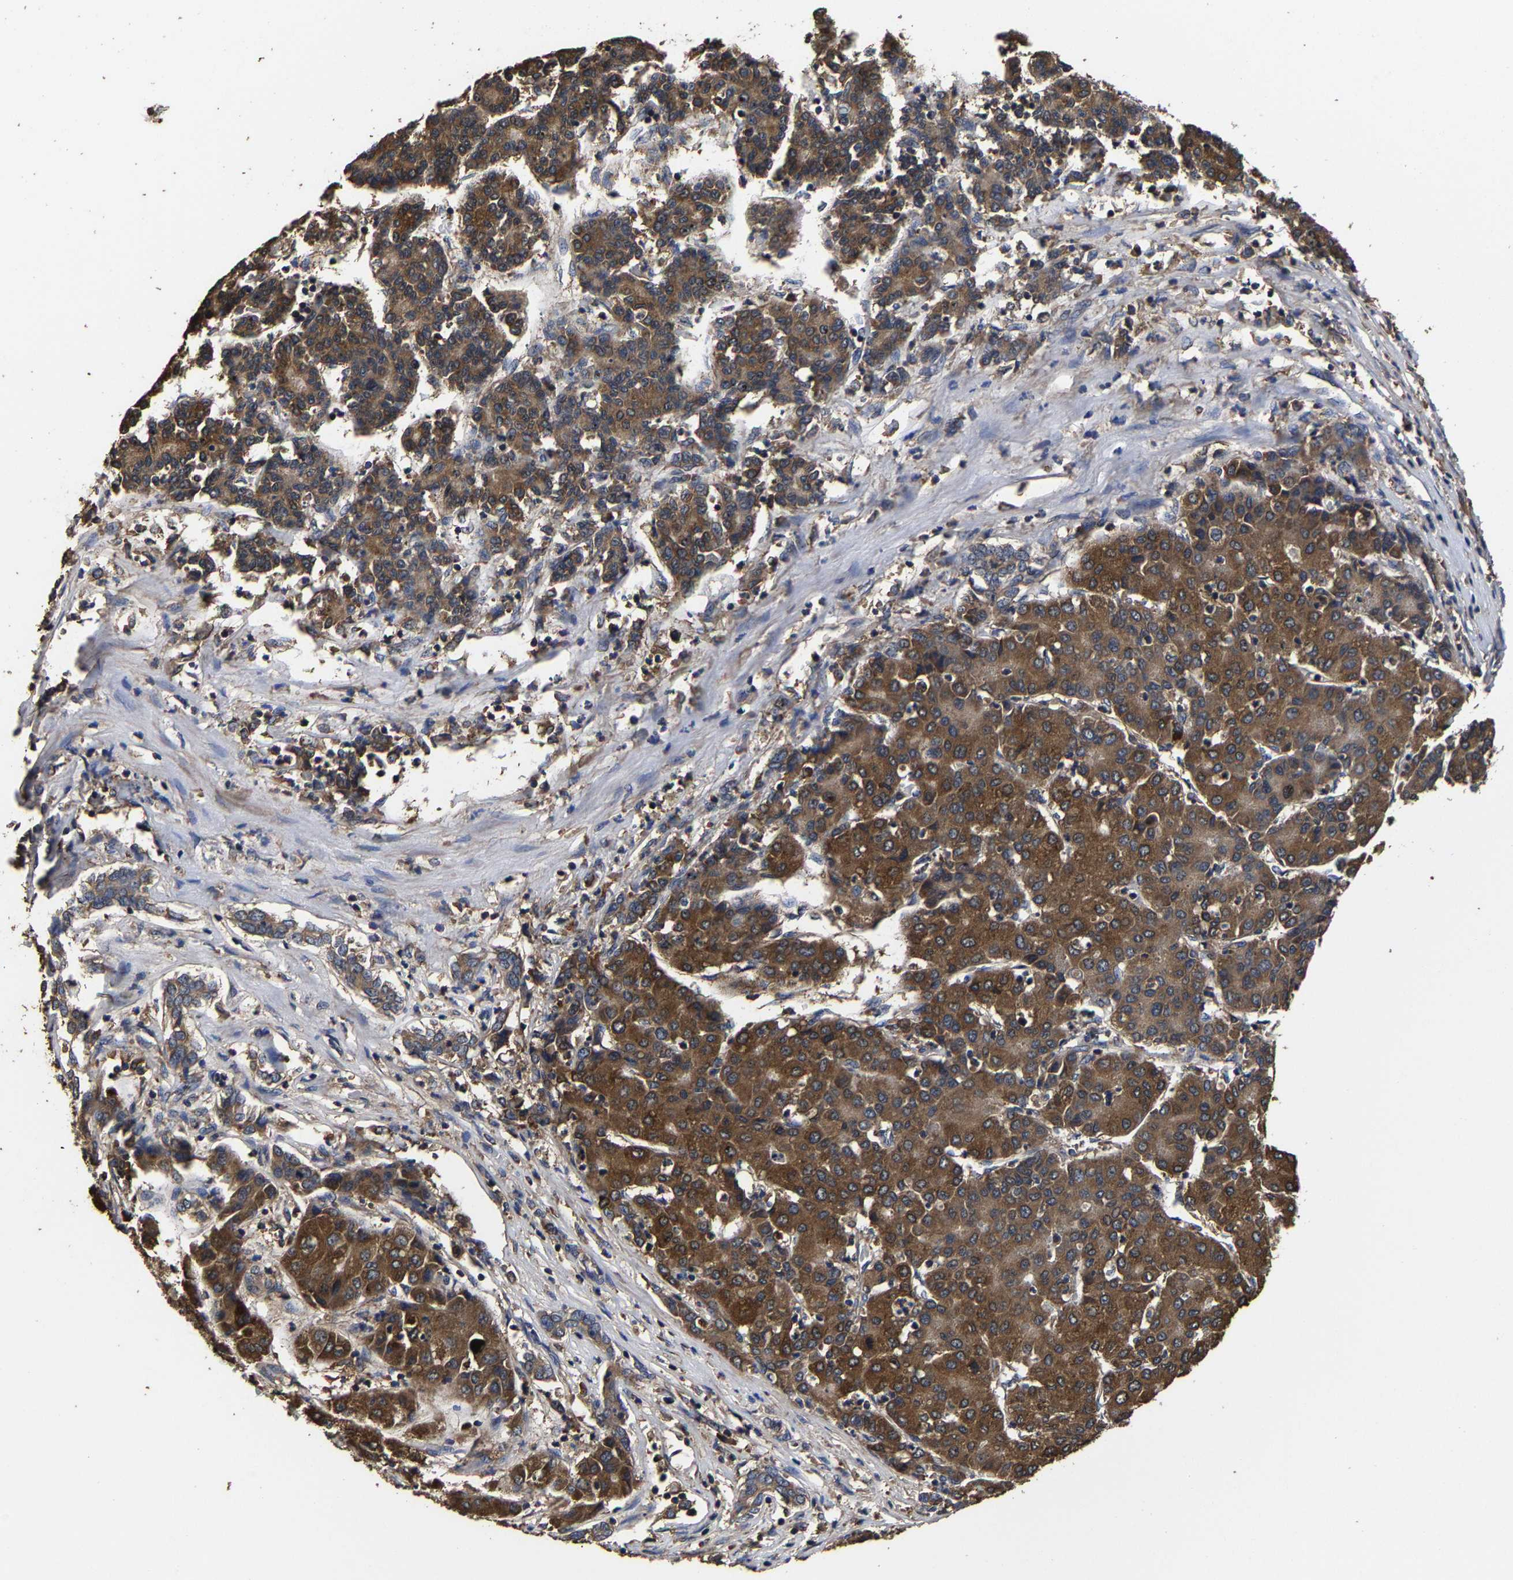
{"staining": {"intensity": "strong", "quantity": ">75%", "location": "cytoplasmic/membranous"}, "tissue": "liver cancer", "cell_type": "Tumor cells", "image_type": "cancer", "snomed": [{"axis": "morphology", "description": "Carcinoma, Hepatocellular, NOS"}, {"axis": "topography", "description": "Liver"}], "caption": "Liver cancer (hepatocellular carcinoma) stained with a protein marker shows strong staining in tumor cells.", "gene": "ITCH", "patient": {"sex": "male", "age": 65}}